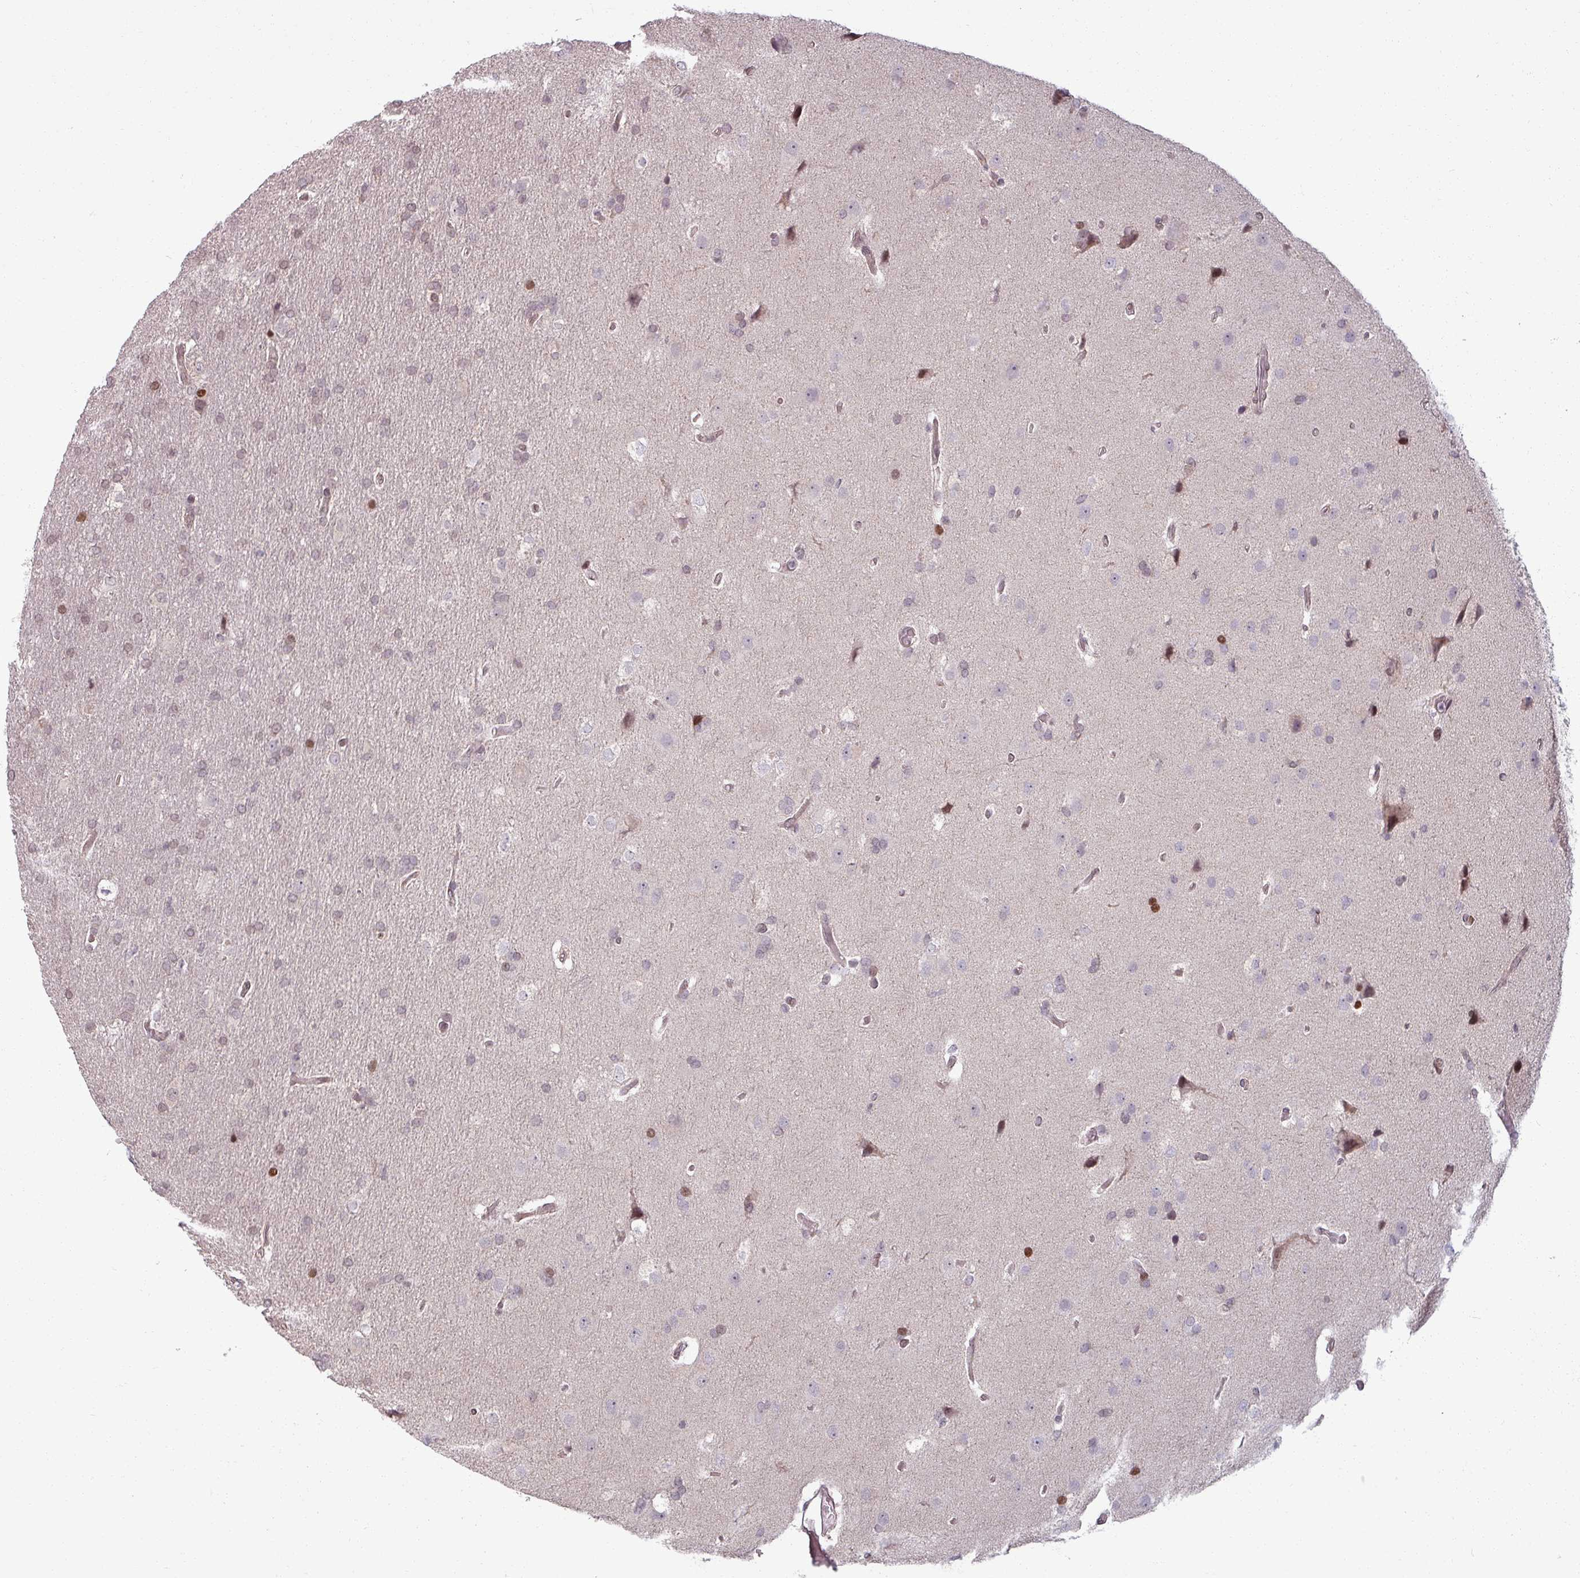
{"staining": {"intensity": "weak", "quantity": "25%-75%", "location": "nuclear"}, "tissue": "glioma", "cell_type": "Tumor cells", "image_type": "cancer", "snomed": [{"axis": "morphology", "description": "Glioma, malignant, High grade"}, {"axis": "topography", "description": "Brain"}], "caption": "Weak nuclear positivity is appreciated in about 25%-75% of tumor cells in malignant high-grade glioma. The staining was performed using DAB, with brown indicating positive protein expression. Nuclei are stained blue with hematoxylin.", "gene": "NCOR1", "patient": {"sex": "male", "age": 56}}